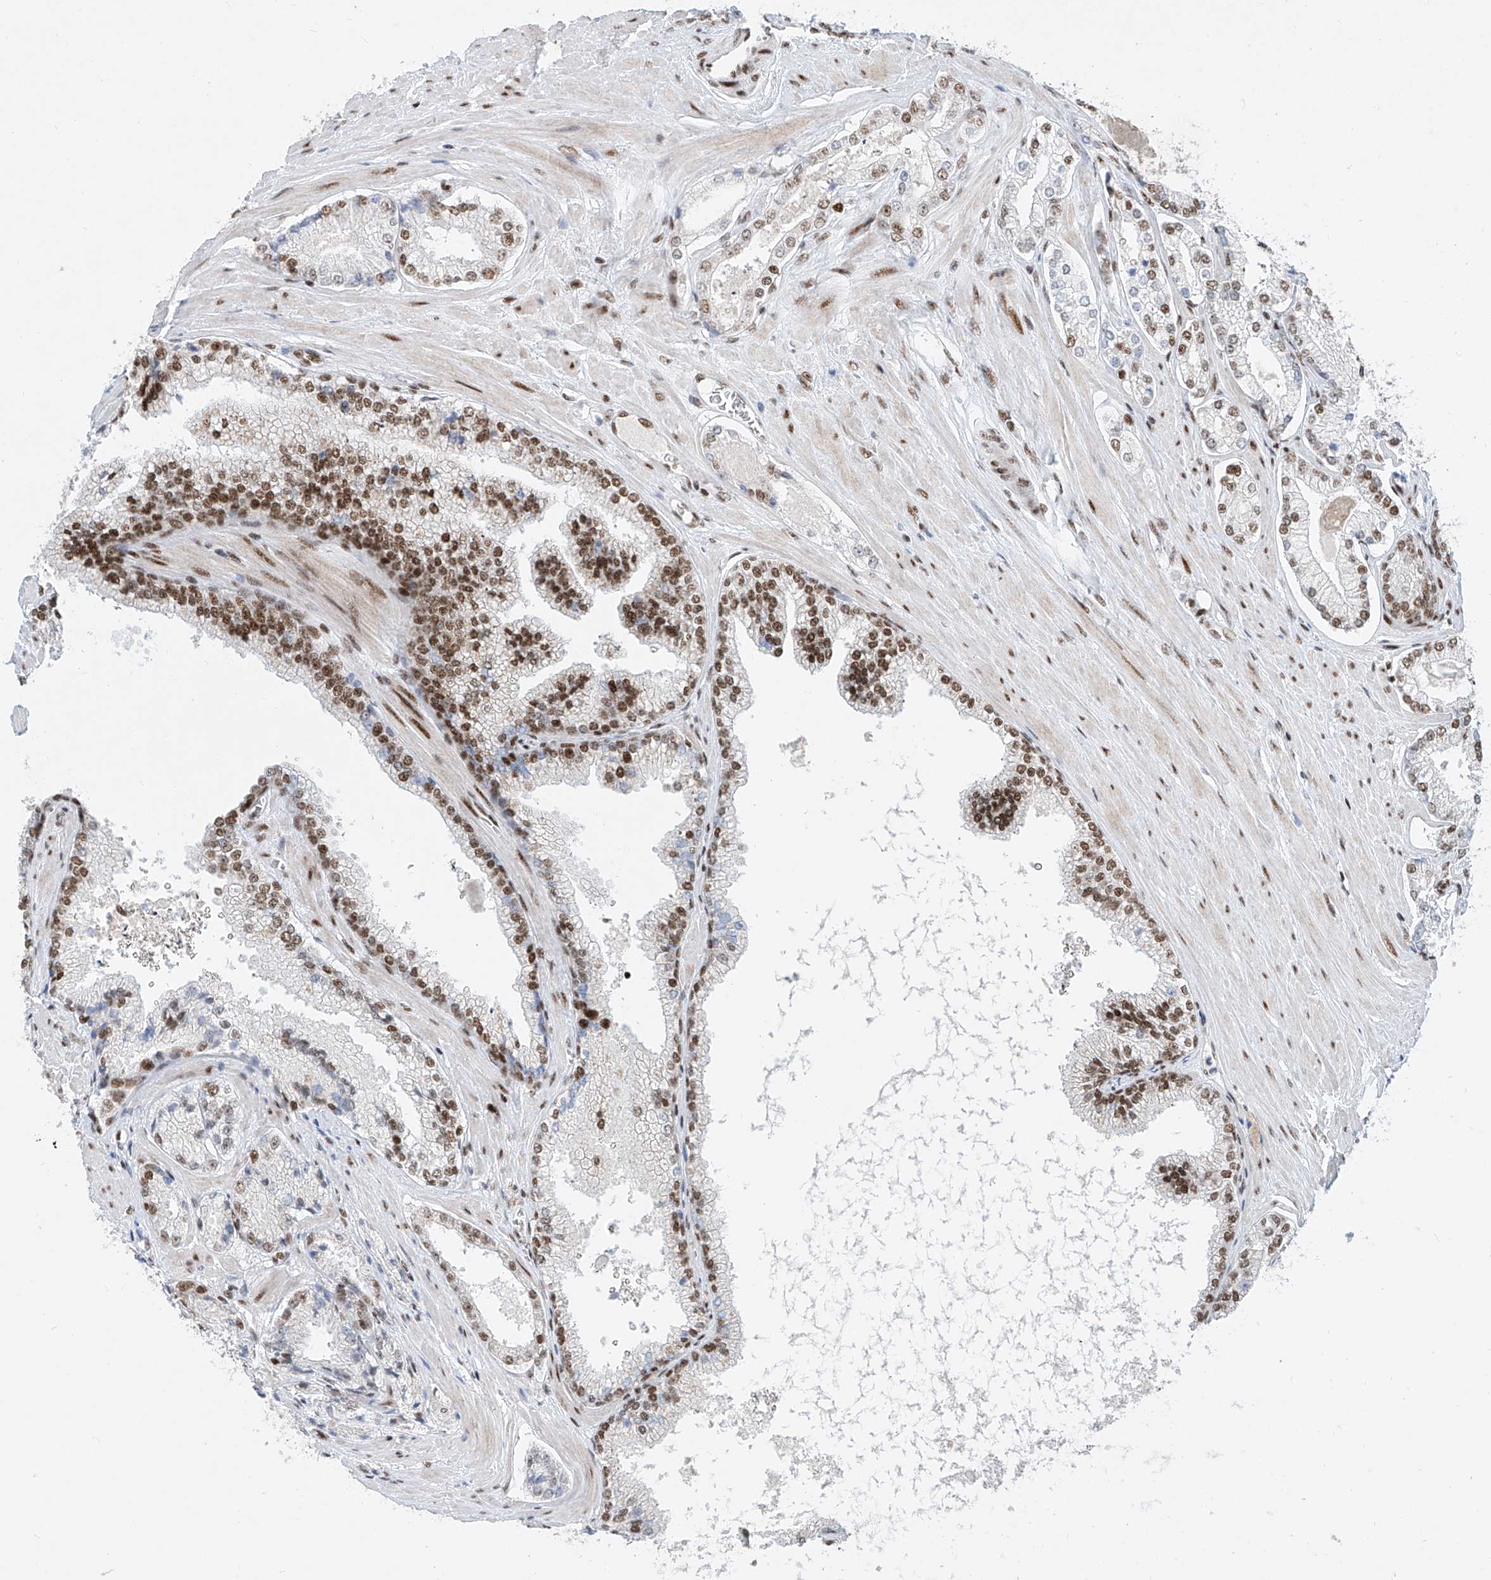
{"staining": {"intensity": "moderate", "quantity": "25%-75%", "location": "nuclear"}, "tissue": "prostate cancer", "cell_type": "Tumor cells", "image_type": "cancer", "snomed": [{"axis": "morphology", "description": "Adenocarcinoma, High grade"}, {"axis": "topography", "description": "Prostate"}], "caption": "Brown immunohistochemical staining in prostate adenocarcinoma (high-grade) exhibits moderate nuclear positivity in about 25%-75% of tumor cells.", "gene": "TAF4", "patient": {"sex": "male", "age": 73}}